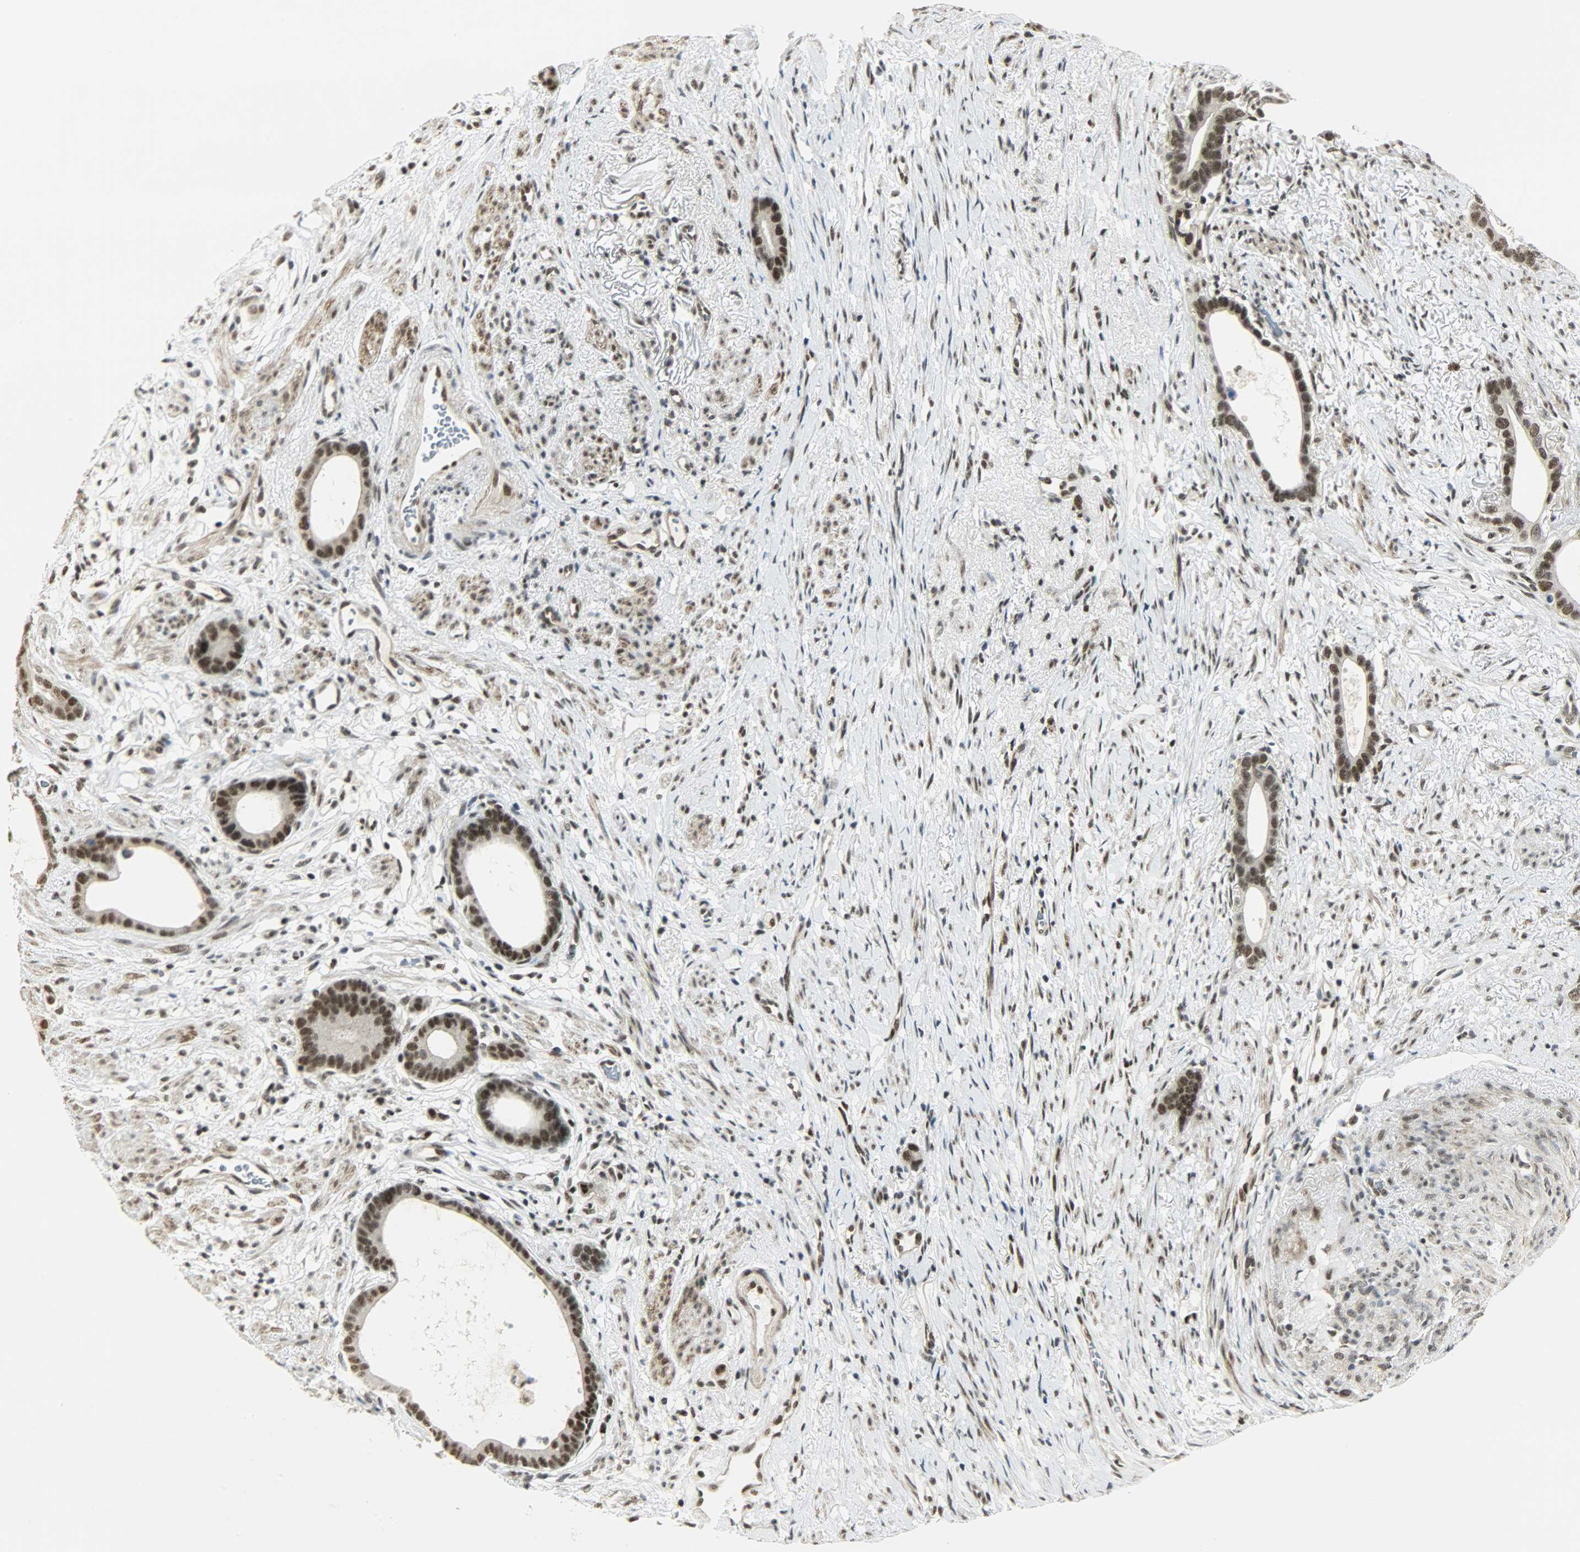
{"staining": {"intensity": "strong", "quantity": ">75%", "location": "nuclear"}, "tissue": "stomach cancer", "cell_type": "Tumor cells", "image_type": "cancer", "snomed": [{"axis": "morphology", "description": "Adenocarcinoma, NOS"}, {"axis": "topography", "description": "Stomach"}], "caption": "Brown immunohistochemical staining in human stomach cancer (adenocarcinoma) displays strong nuclear positivity in approximately >75% of tumor cells. The protein of interest is shown in brown color, while the nuclei are stained blue.", "gene": "SUGP1", "patient": {"sex": "female", "age": 75}}